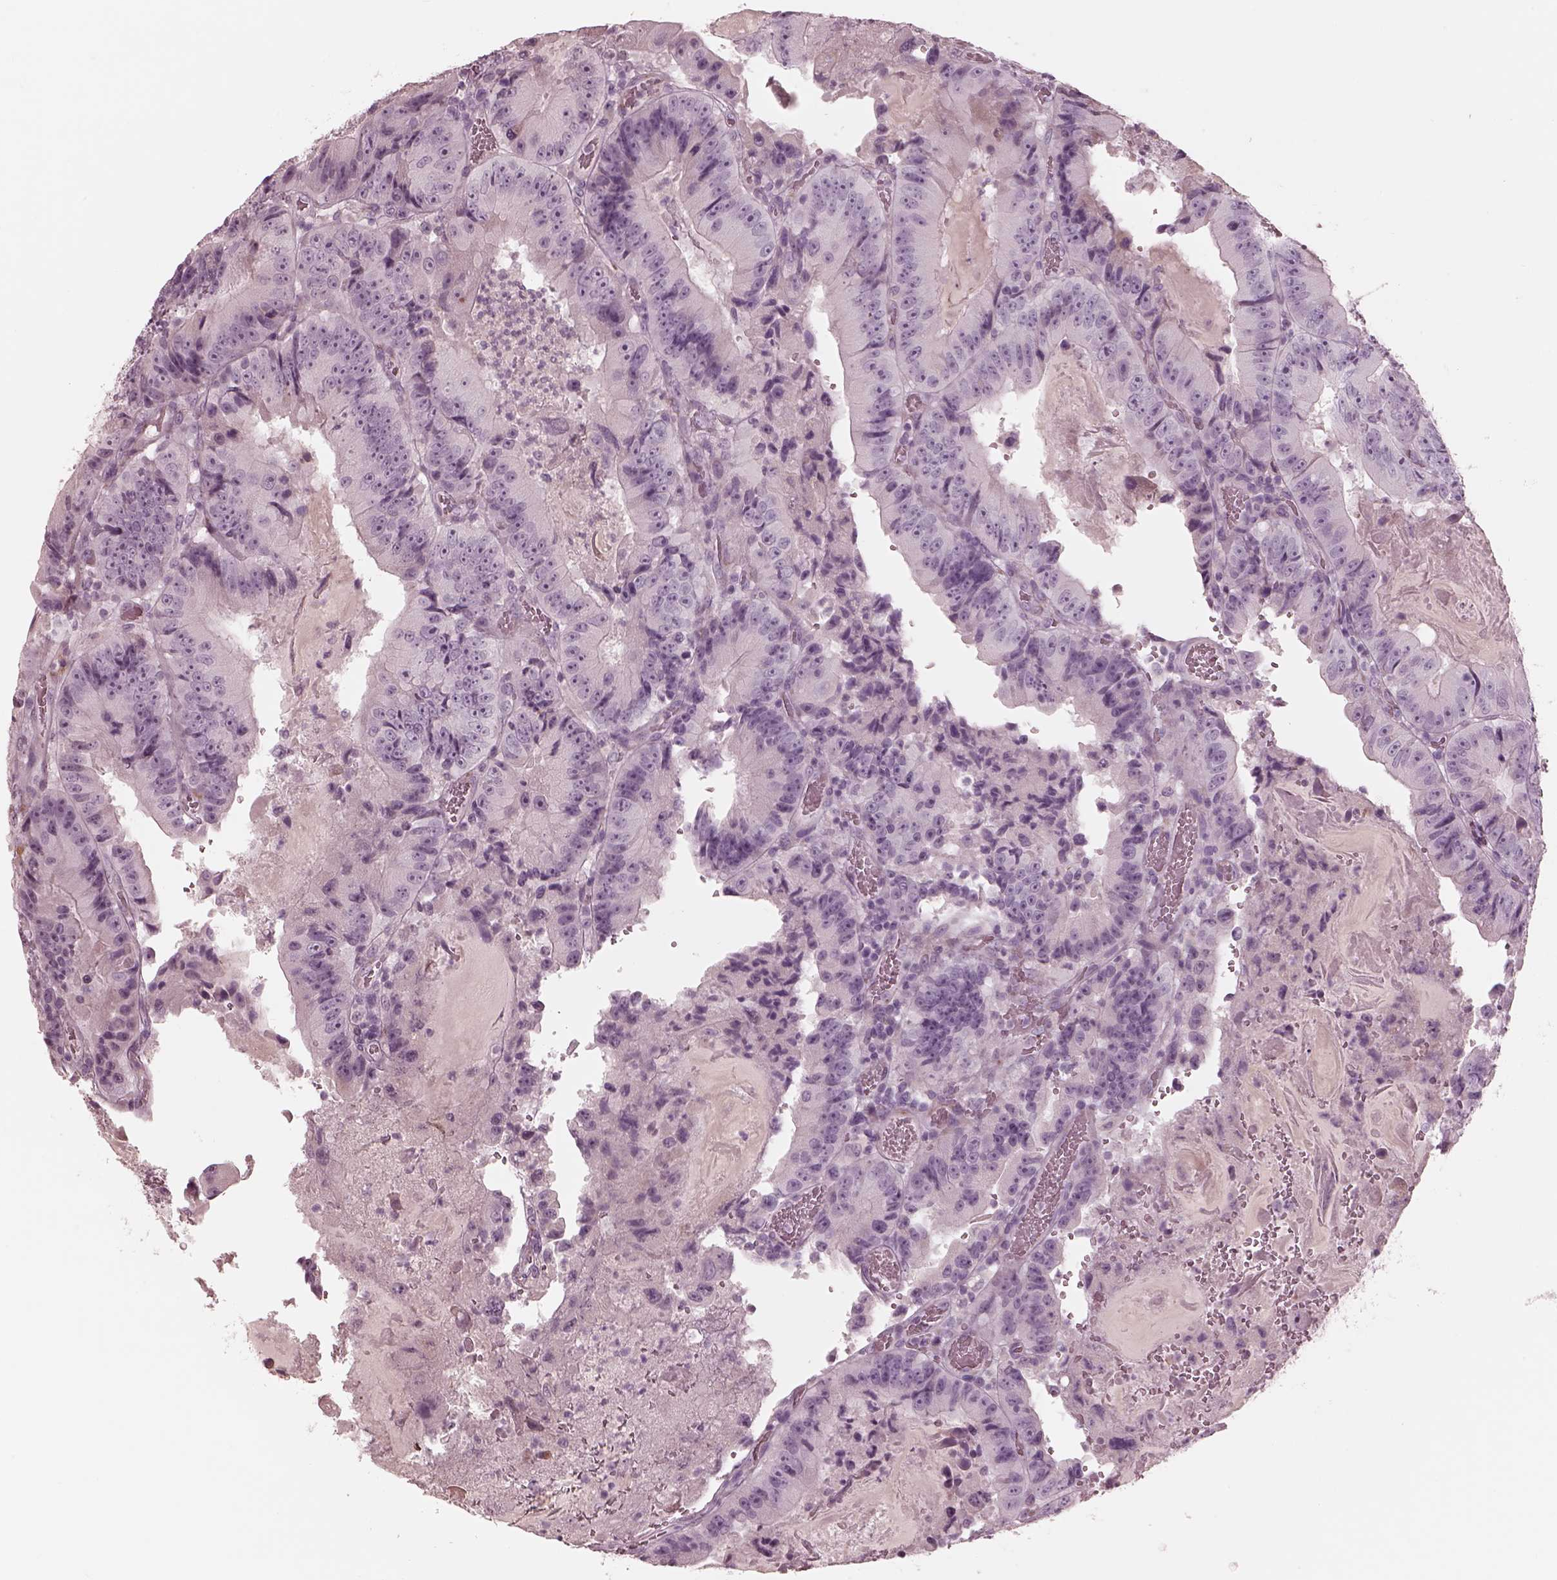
{"staining": {"intensity": "negative", "quantity": "none", "location": "none"}, "tissue": "colorectal cancer", "cell_type": "Tumor cells", "image_type": "cancer", "snomed": [{"axis": "morphology", "description": "Adenocarcinoma, NOS"}, {"axis": "topography", "description": "Colon"}], "caption": "This is an immunohistochemistry image of human colorectal adenocarcinoma. There is no expression in tumor cells.", "gene": "CADM2", "patient": {"sex": "female", "age": 86}}